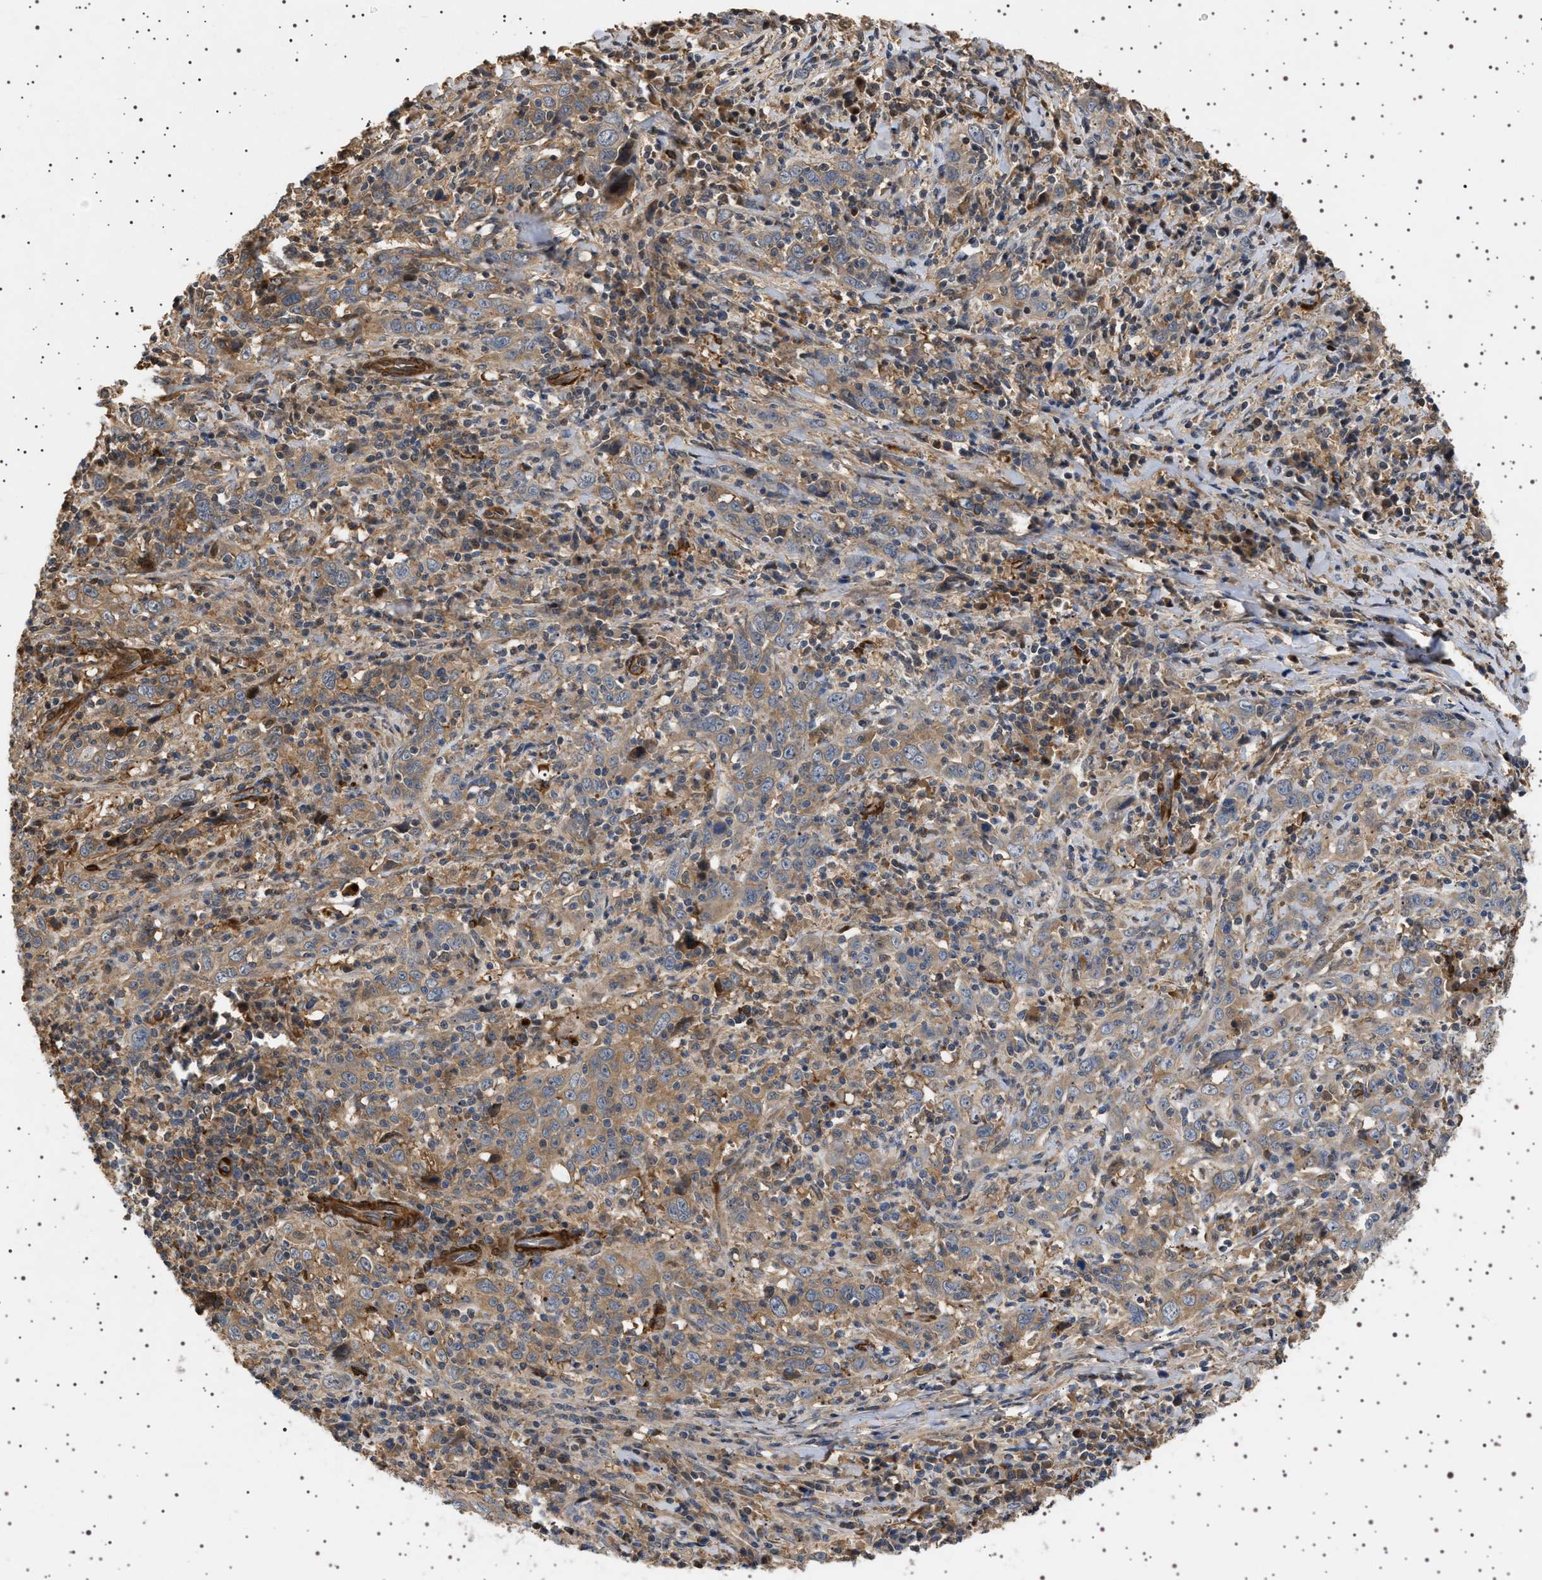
{"staining": {"intensity": "moderate", "quantity": ">75%", "location": "cytoplasmic/membranous"}, "tissue": "cervical cancer", "cell_type": "Tumor cells", "image_type": "cancer", "snomed": [{"axis": "morphology", "description": "Squamous cell carcinoma, NOS"}, {"axis": "topography", "description": "Cervix"}], "caption": "Protein positivity by IHC shows moderate cytoplasmic/membranous positivity in about >75% of tumor cells in cervical cancer (squamous cell carcinoma).", "gene": "GUCY1B1", "patient": {"sex": "female", "age": 46}}